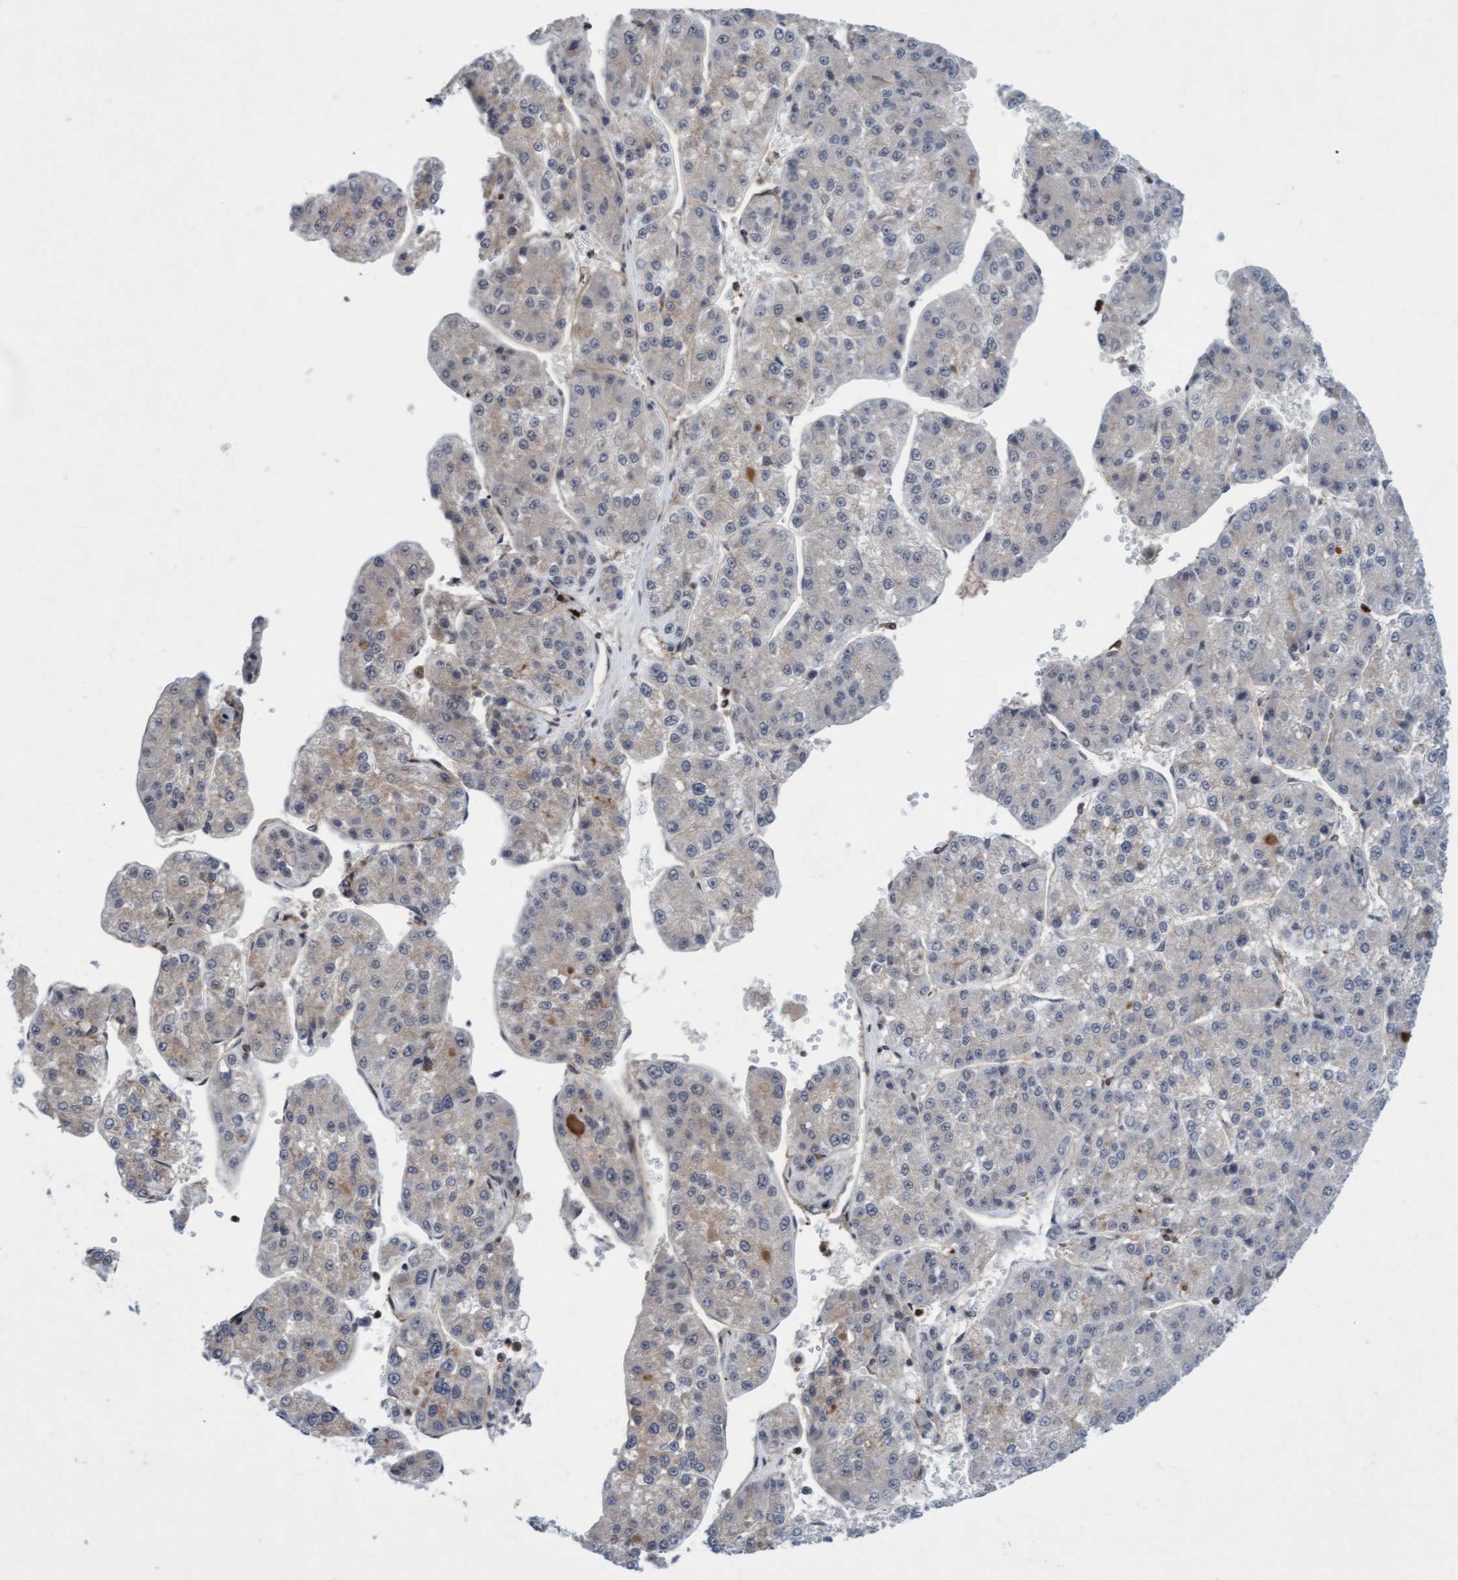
{"staining": {"intensity": "weak", "quantity": "<25%", "location": "cytoplasmic/membranous"}, "tissue": "liver cancer", "cell_type": "Tumor cells", "image_type": "cancer", "snomed": [{"axis": "morphology", "description": "Carcinoma, Hepatocellular, NOS"}, {"axis": "topography", "description": "Liver"}], "caption": "DAB immunohistochemical staining of liver cancer (hepatocellular carcinoma) shows no significant positivity in tumor cells.", "gene": "RAP1GAP2", "patient": {"sex": "female", "age": 73}}